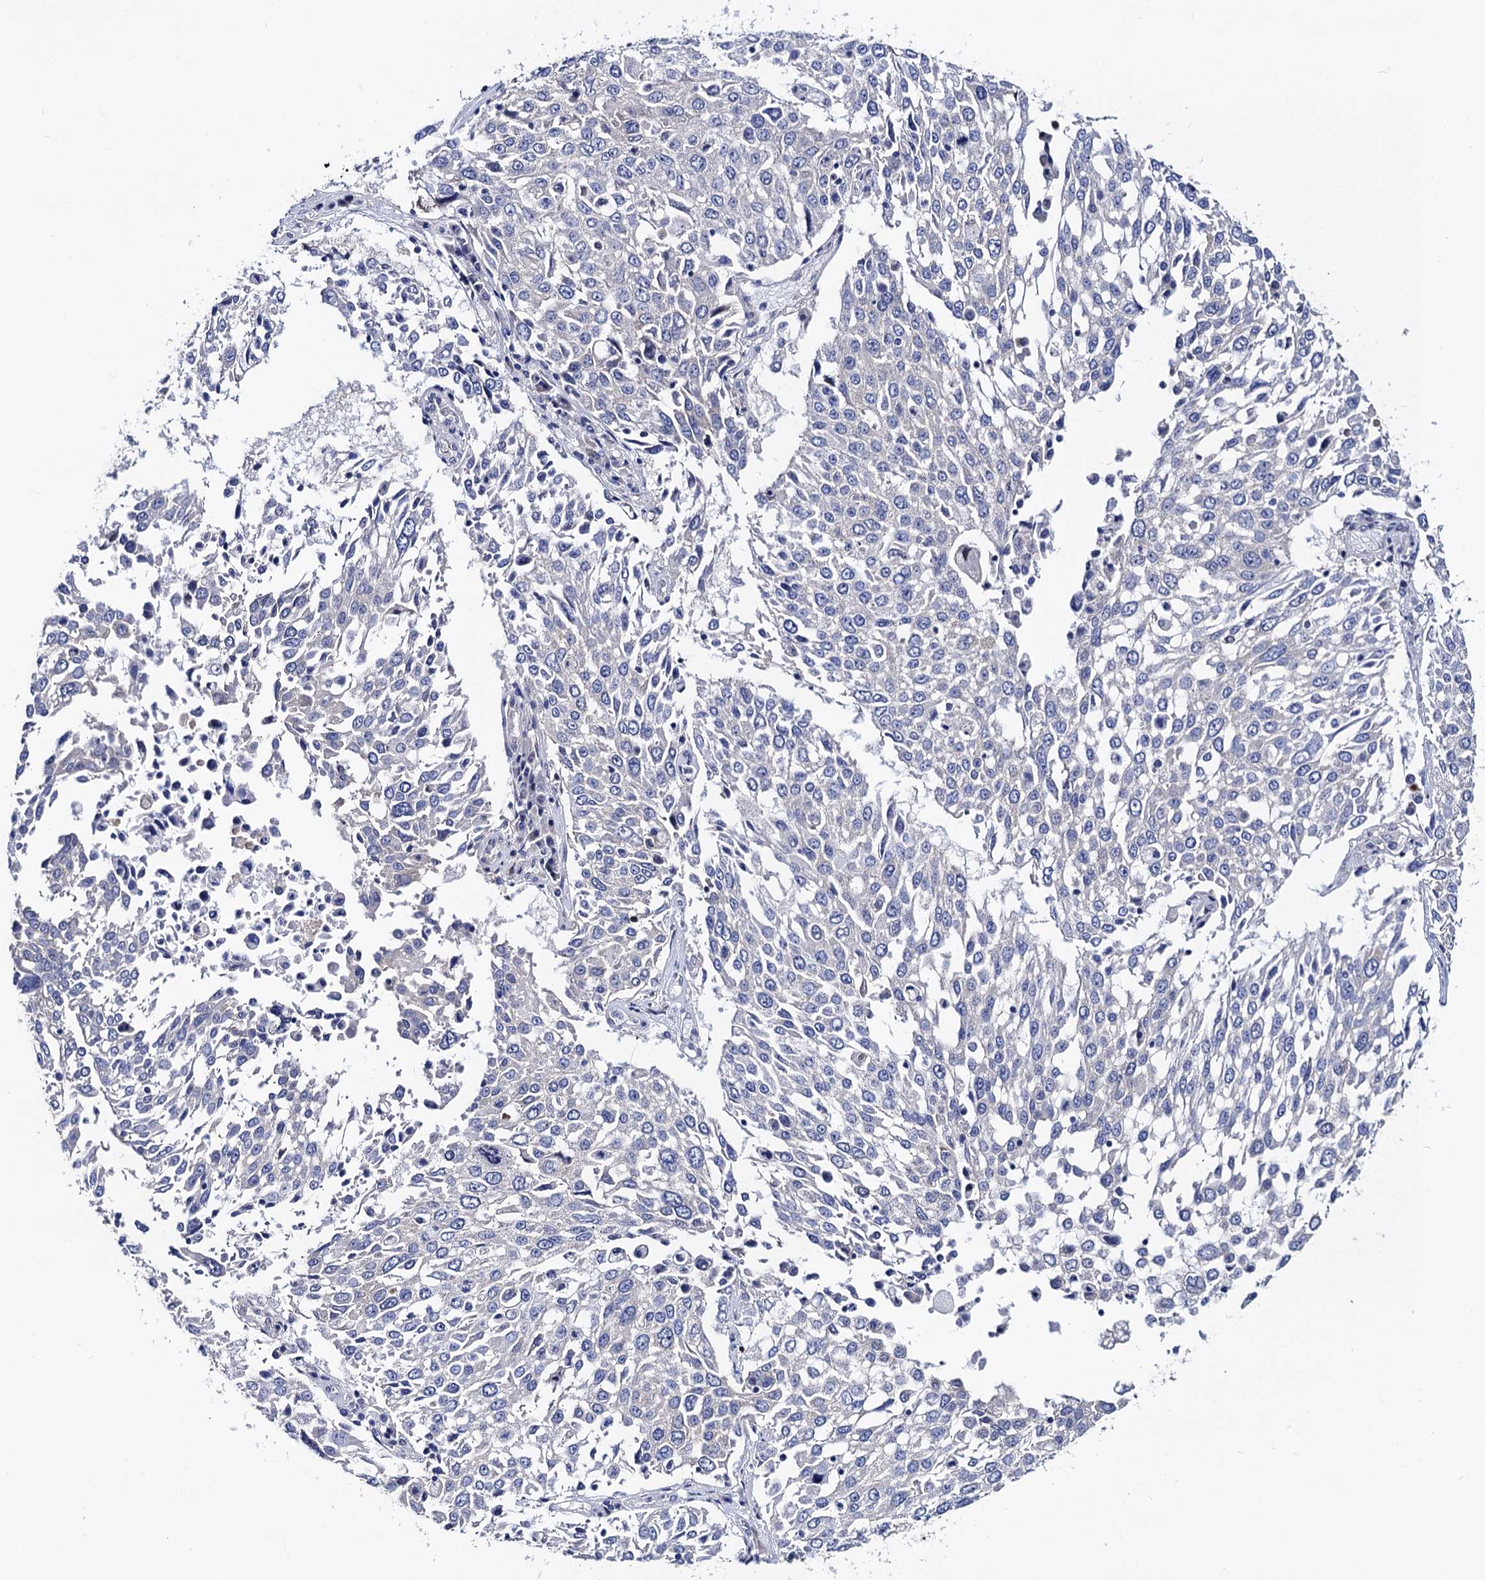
{"staining": {"intensity": "negative", "quantity": "none", "location": "none"}, "tissue": "lung cancer", "cell_type": "Tumor cells", "image_type": "cancer", "snomed": [{"axis": "morphology", "description": "Squamous cell carcinoma, NOS"}, {"axis": "topography", "description": "Lung"}], "caption": "The photomicrograph displays no staining of tumor cells in lung squamous cell carcinoma. (Immunohistochemistry (ihc), brightfield microscopy, high magnification).", "gene": "ZDHHC18", "patient": {"sex": "male", "age": 65}}